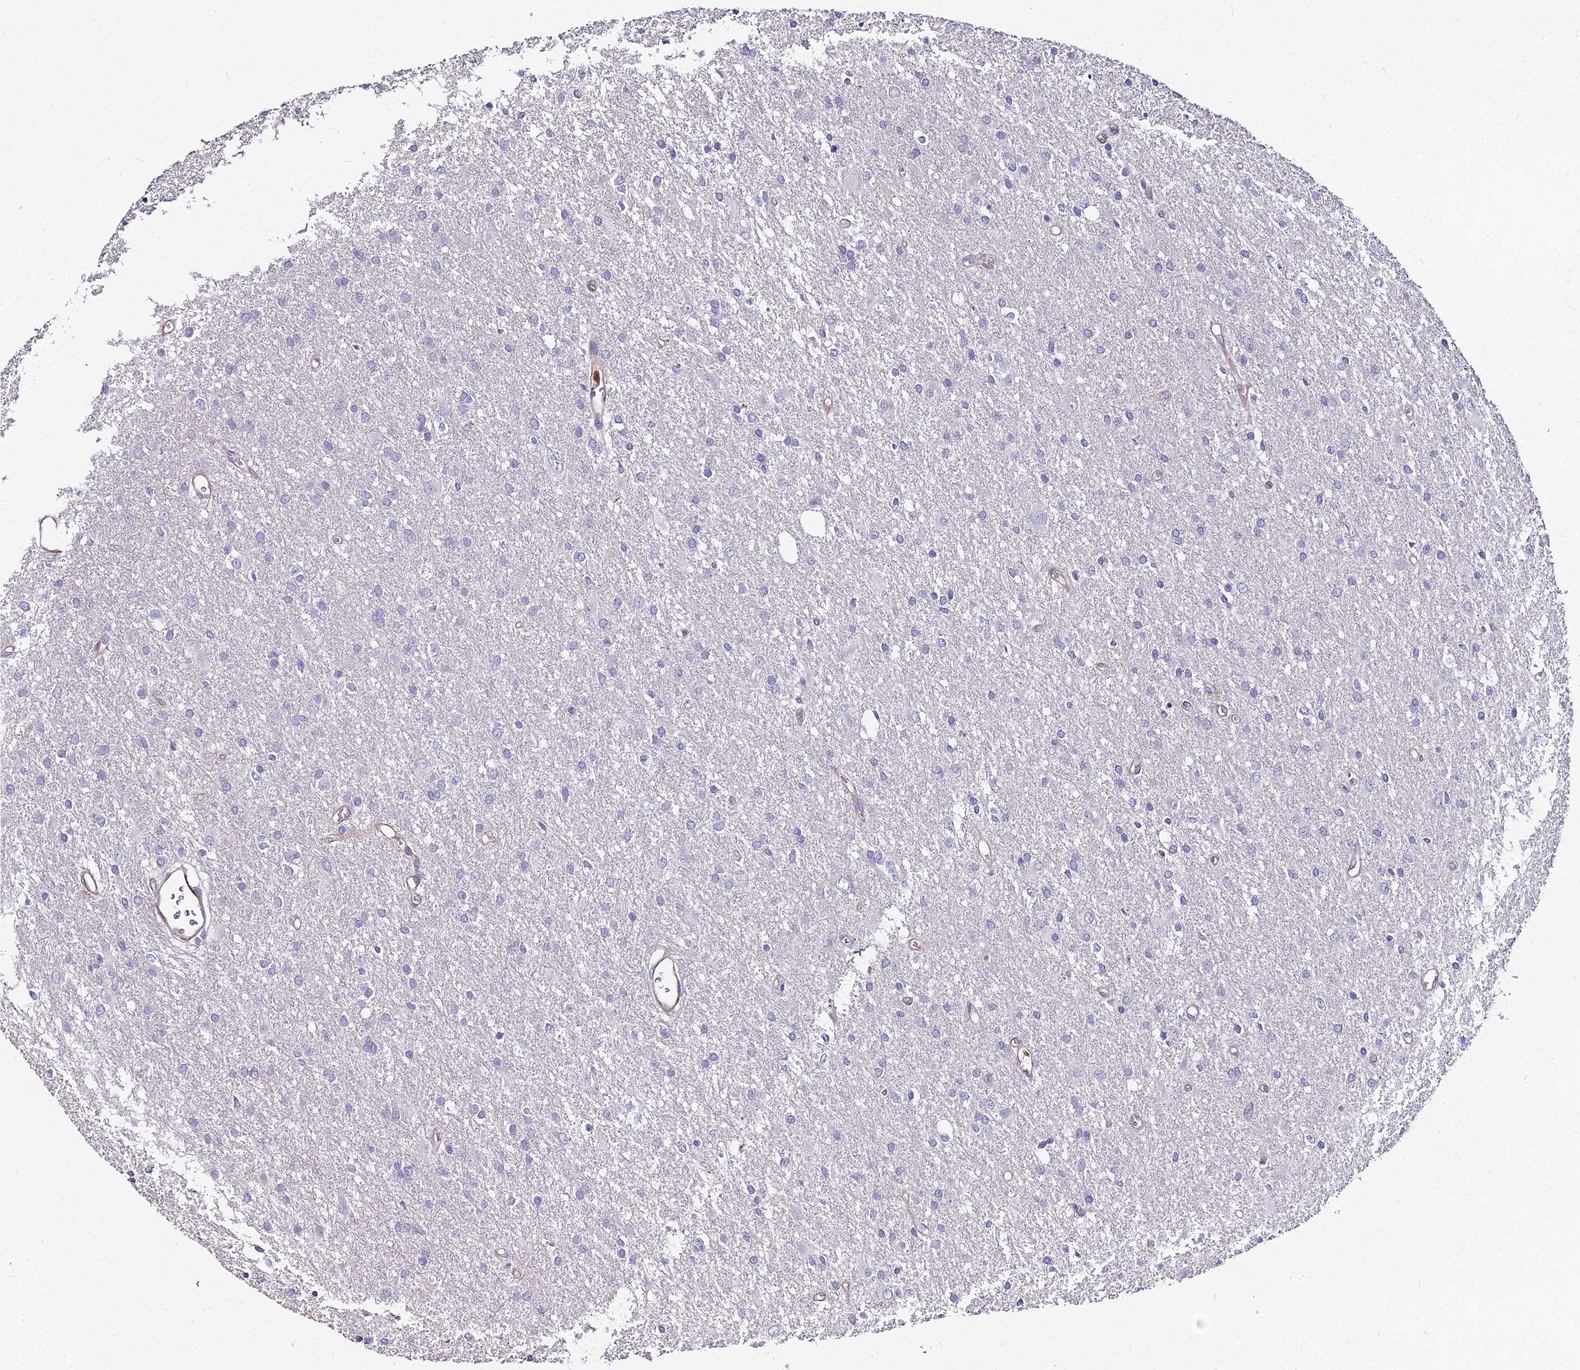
{"staining": {"intensity": "negative", "quantity": "none", "location": "none"}, "tissue": "glioma", "cell_type": "Tumor cells", "image_type": "cancer", "snomed": [{"axis": "morphology", "description": "Glioma, malignant, High grade"}, {"axis": "topography", "description": "Brain"}], "caption": "Immunohistochemistry of human glioma displays no expression in tumor cells.", "gene": "GLYAT", "patient": {"sex": "female", "age": 50}}